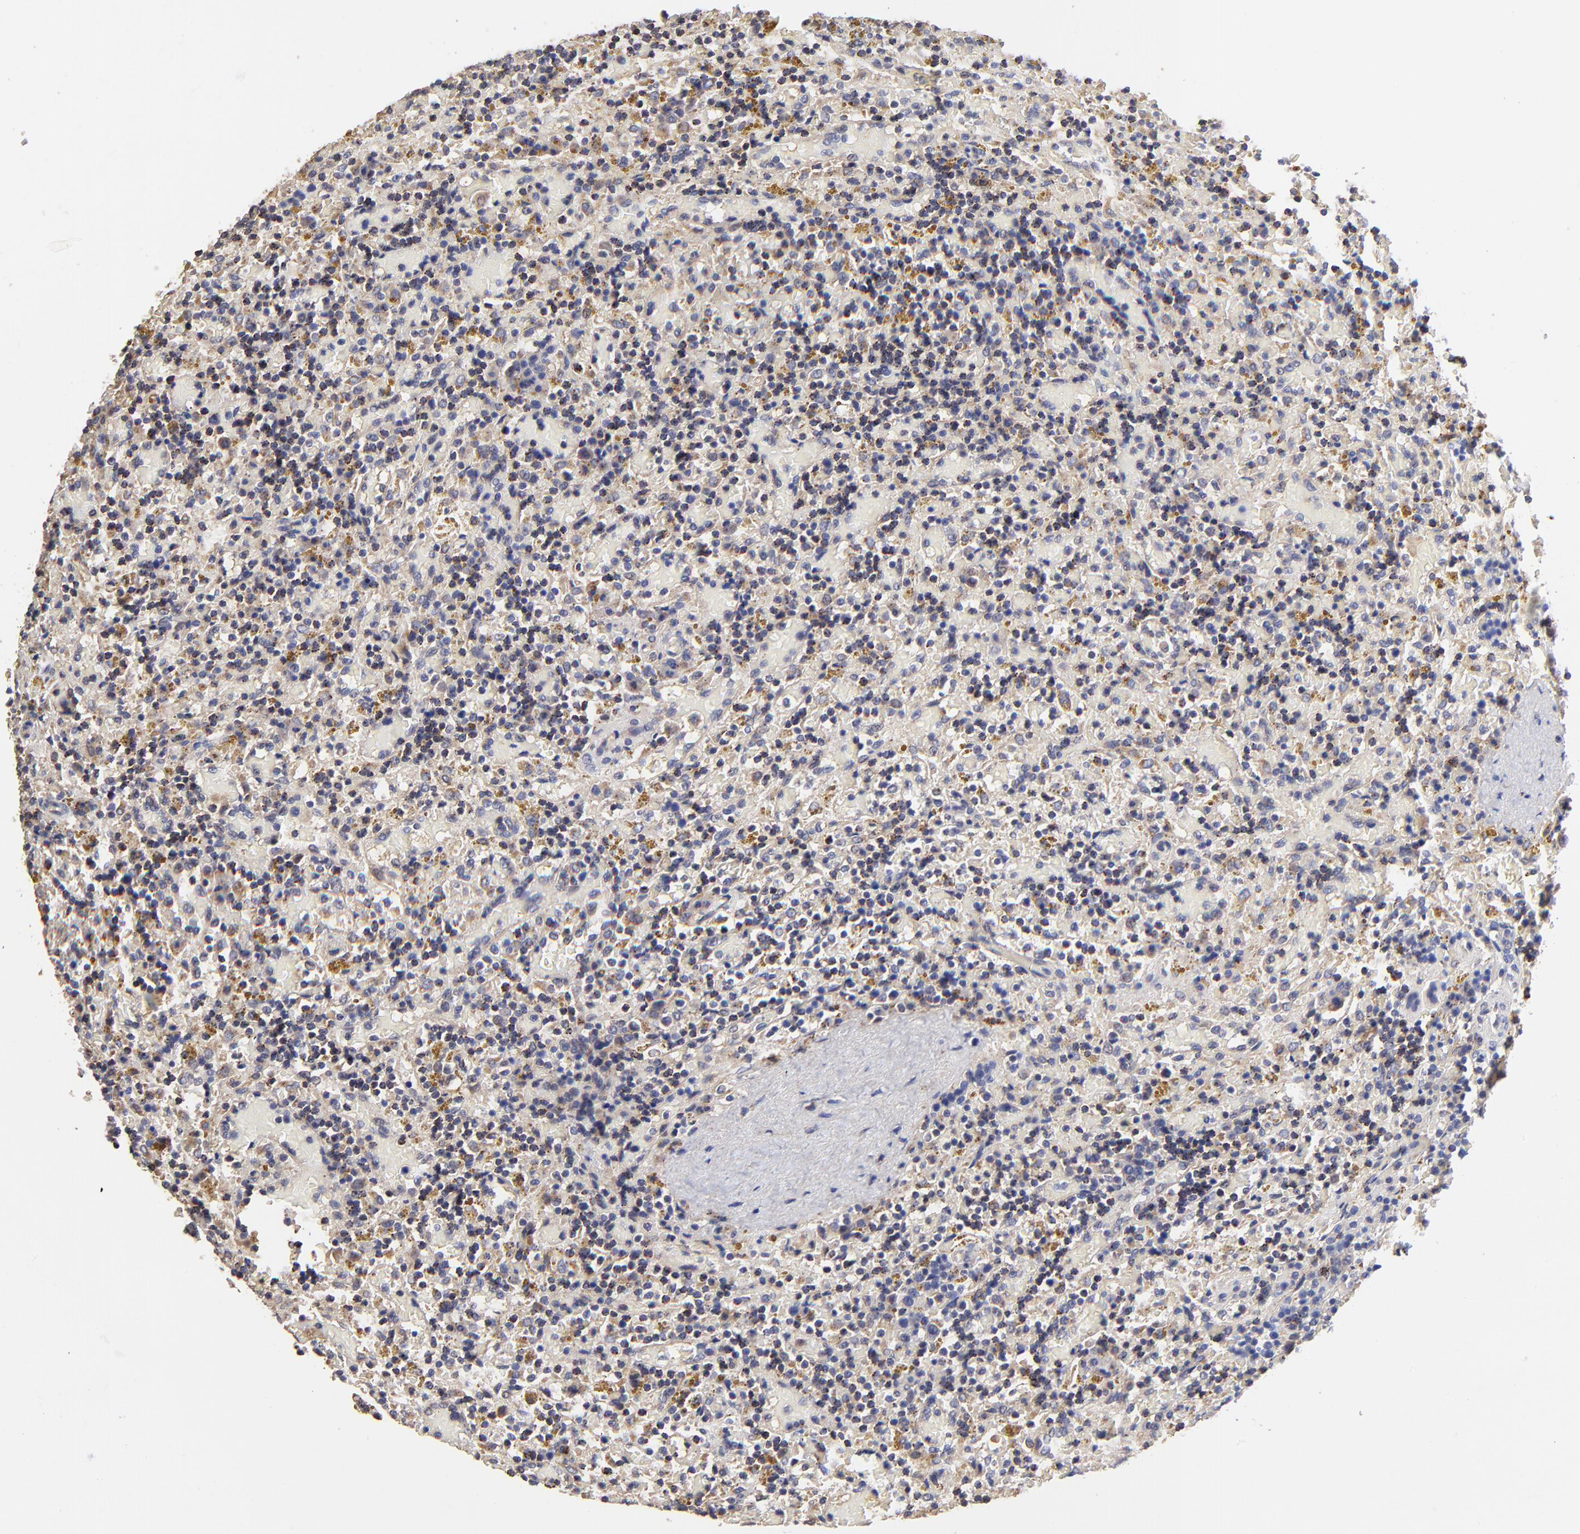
{"staining": {"intensity": "weak", "quantity": "25%-75%", "location": "cytoplasmic/membranous"}, "tissue": "lymphoma", "cell_type": "Tumor cells", "image_type": "cancer", "snomed": [{"axis": "morphology", "description": "Malignant lymphoma, non-Hodgkin's type, Low grade"}, {"axis": "topography", "description": "Spleen"}], "caption": "Weak cytoplasmic/membranous expression for a protein is identified in about 25%-75% of tumor cells of lymphoma using IHC.", "gene": "PDE4B", "patient": {"sex": "female", "age": 65}}